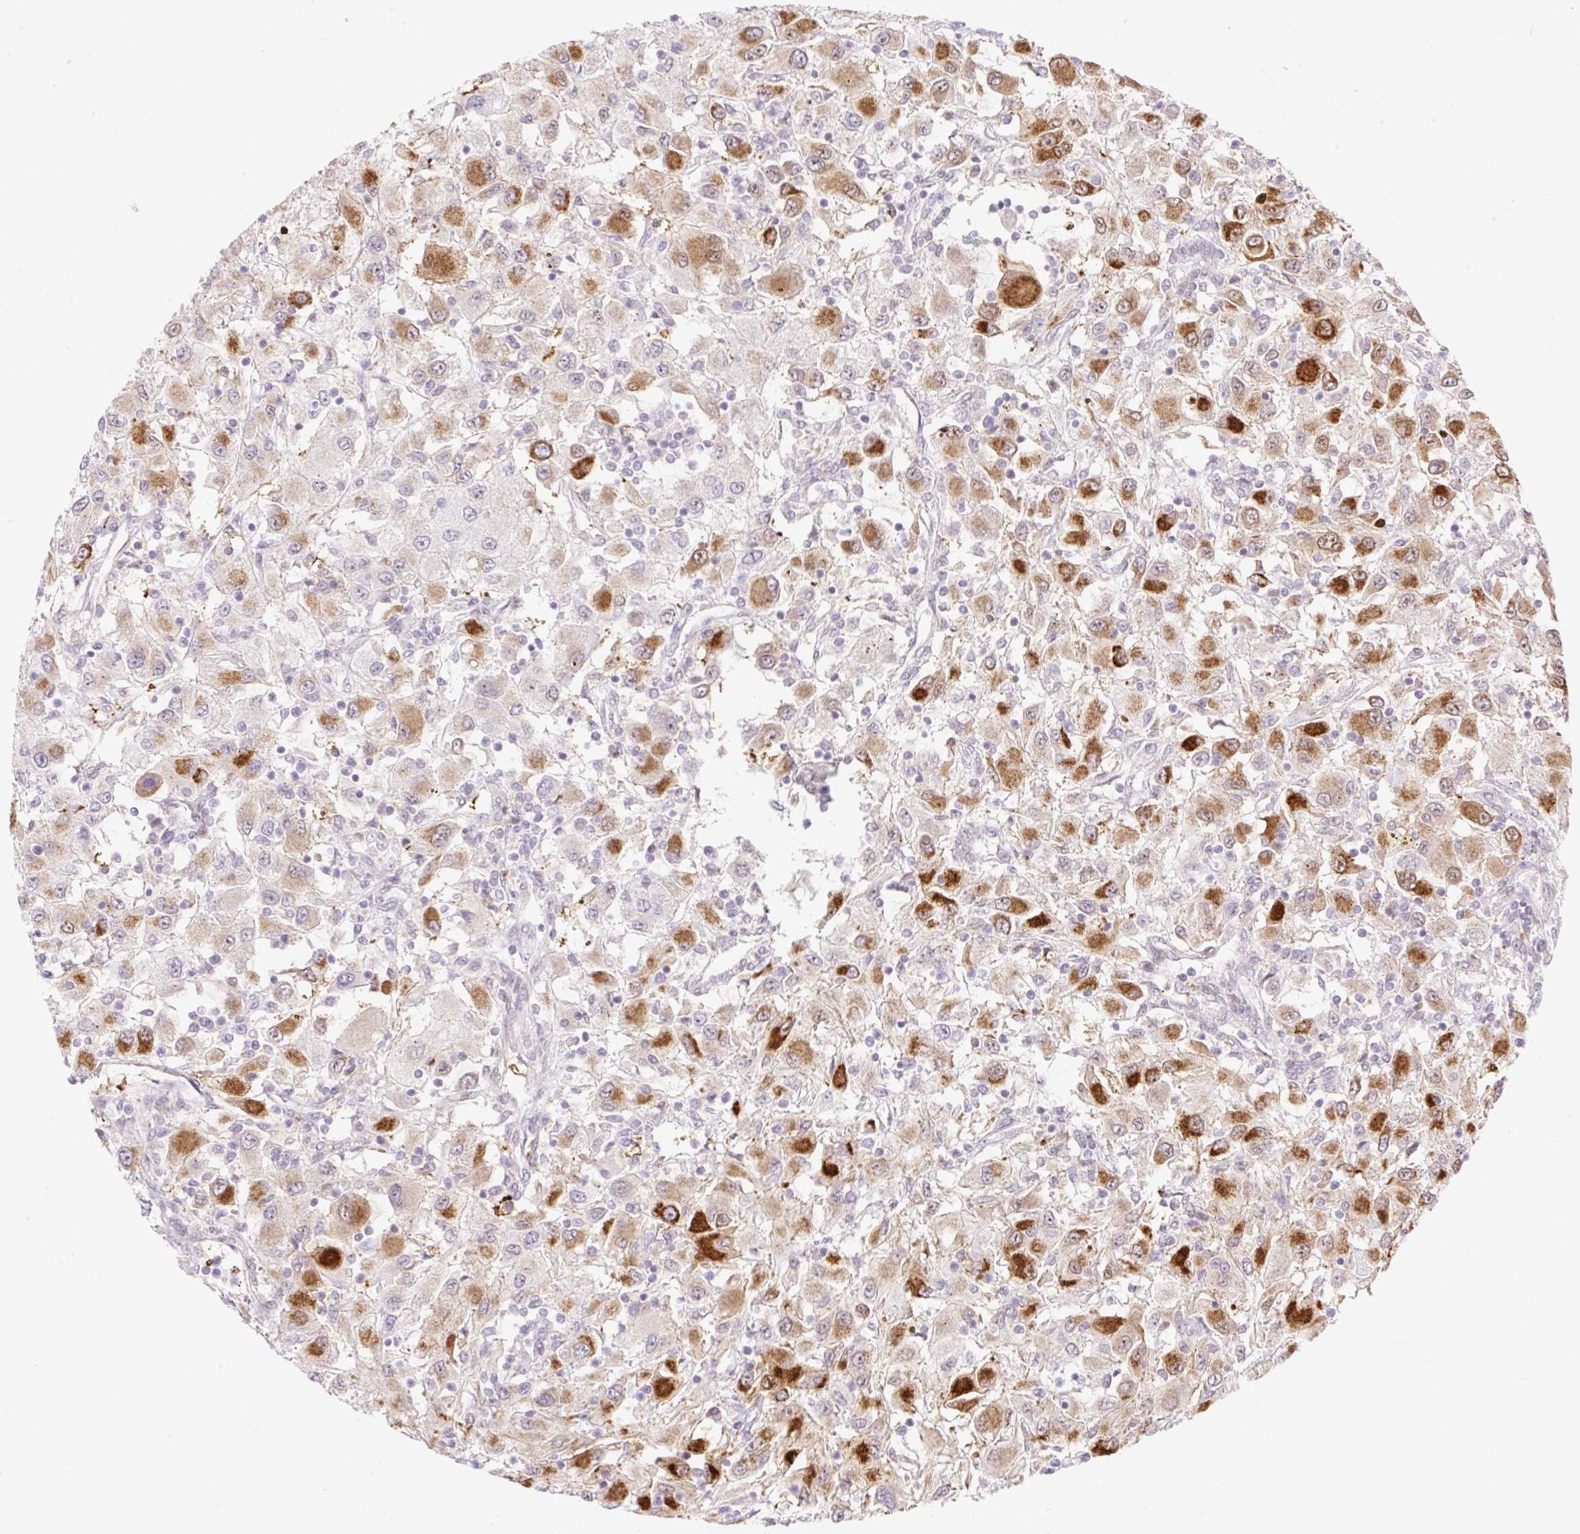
{"staining": {"intensity": "strong", "quantity": "<25%", "location": "cytoplasmic/membranous"}, "tissue": "renal cancer", "cell_type": "Tumor cells", "image_type": "cancer", "snomed": [{"axis": "morphology", "description": "Adenocarcinoma, NOS"}, {"axis": "topography", "description": "Kidney"}], "caption": "Tumor cells exhibit strong cytoplasmic/membranous expression in about <25% of cells in renal cancer (adenocarcinoma).", "gene": "ZFP41", "patient": {"sex": "female", "age": 67}}